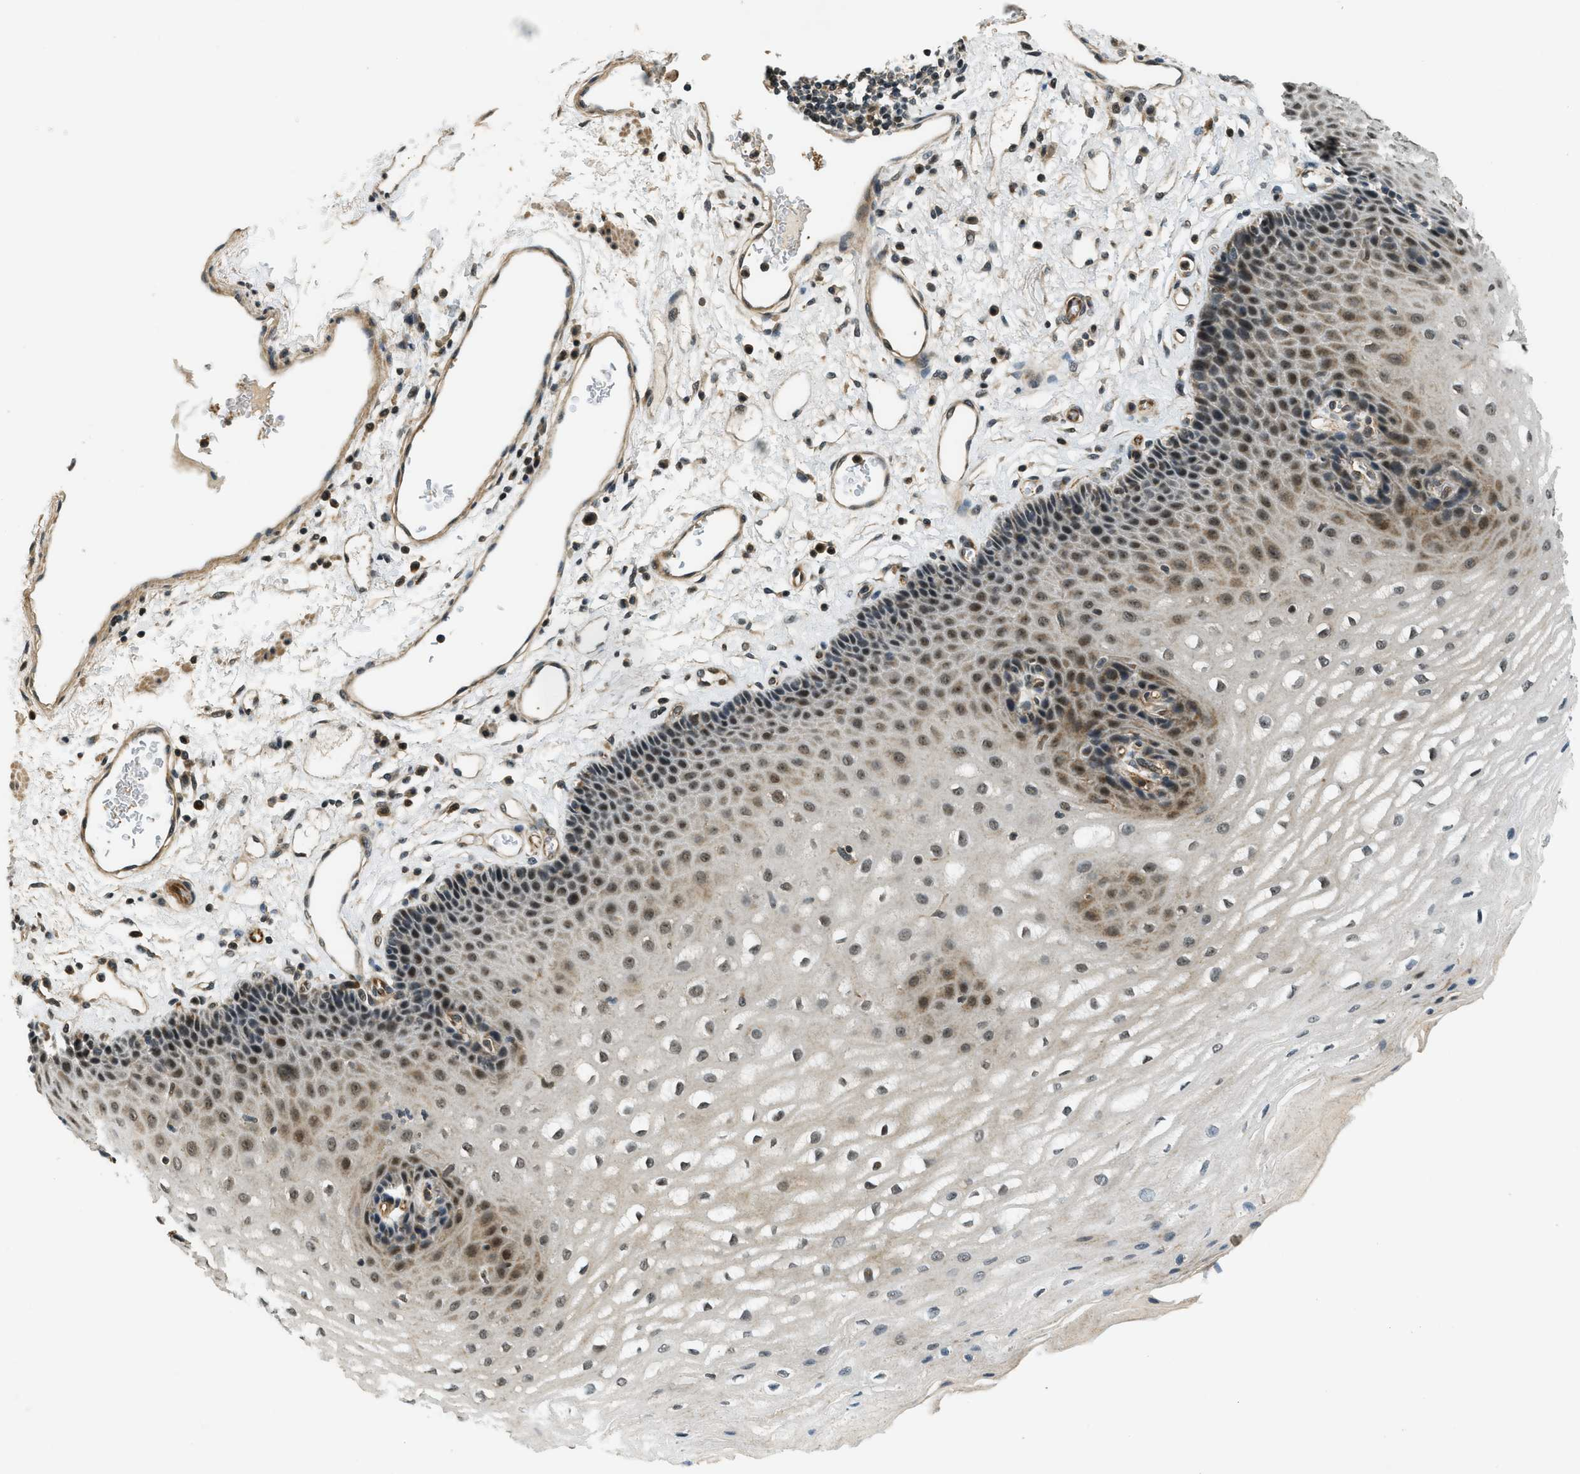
{"staining": {"intensity": "moderate", "quantity": ">75%", "location": "cytoplasmic/membranous,nuclear"}, "tissue": "esophagus", "cell_type": "Squamous epithelial cells", "image_type": "normal", "snomed": [{"axis": "morphology", "description": "Normal tissue, NOS"}, {"axis": "topography", "description": "Esophagus"}], "caption": "IHC staining of benign esophagus, which demonstrates medium levels of moderate cytoplasmic/membranous,nuclear expression in about >75% of squamous epithelial cells indicating moderate cytoplasmic/membranous,nuclear protein expression. The staining was performed using DAB (3,3'-diaminobenzidine) (brown) for protein detection and nuclei were counterstained in hematoxylin (blue).", "gene": "MED21", "patient": {"sex": "male", "age": 54}}